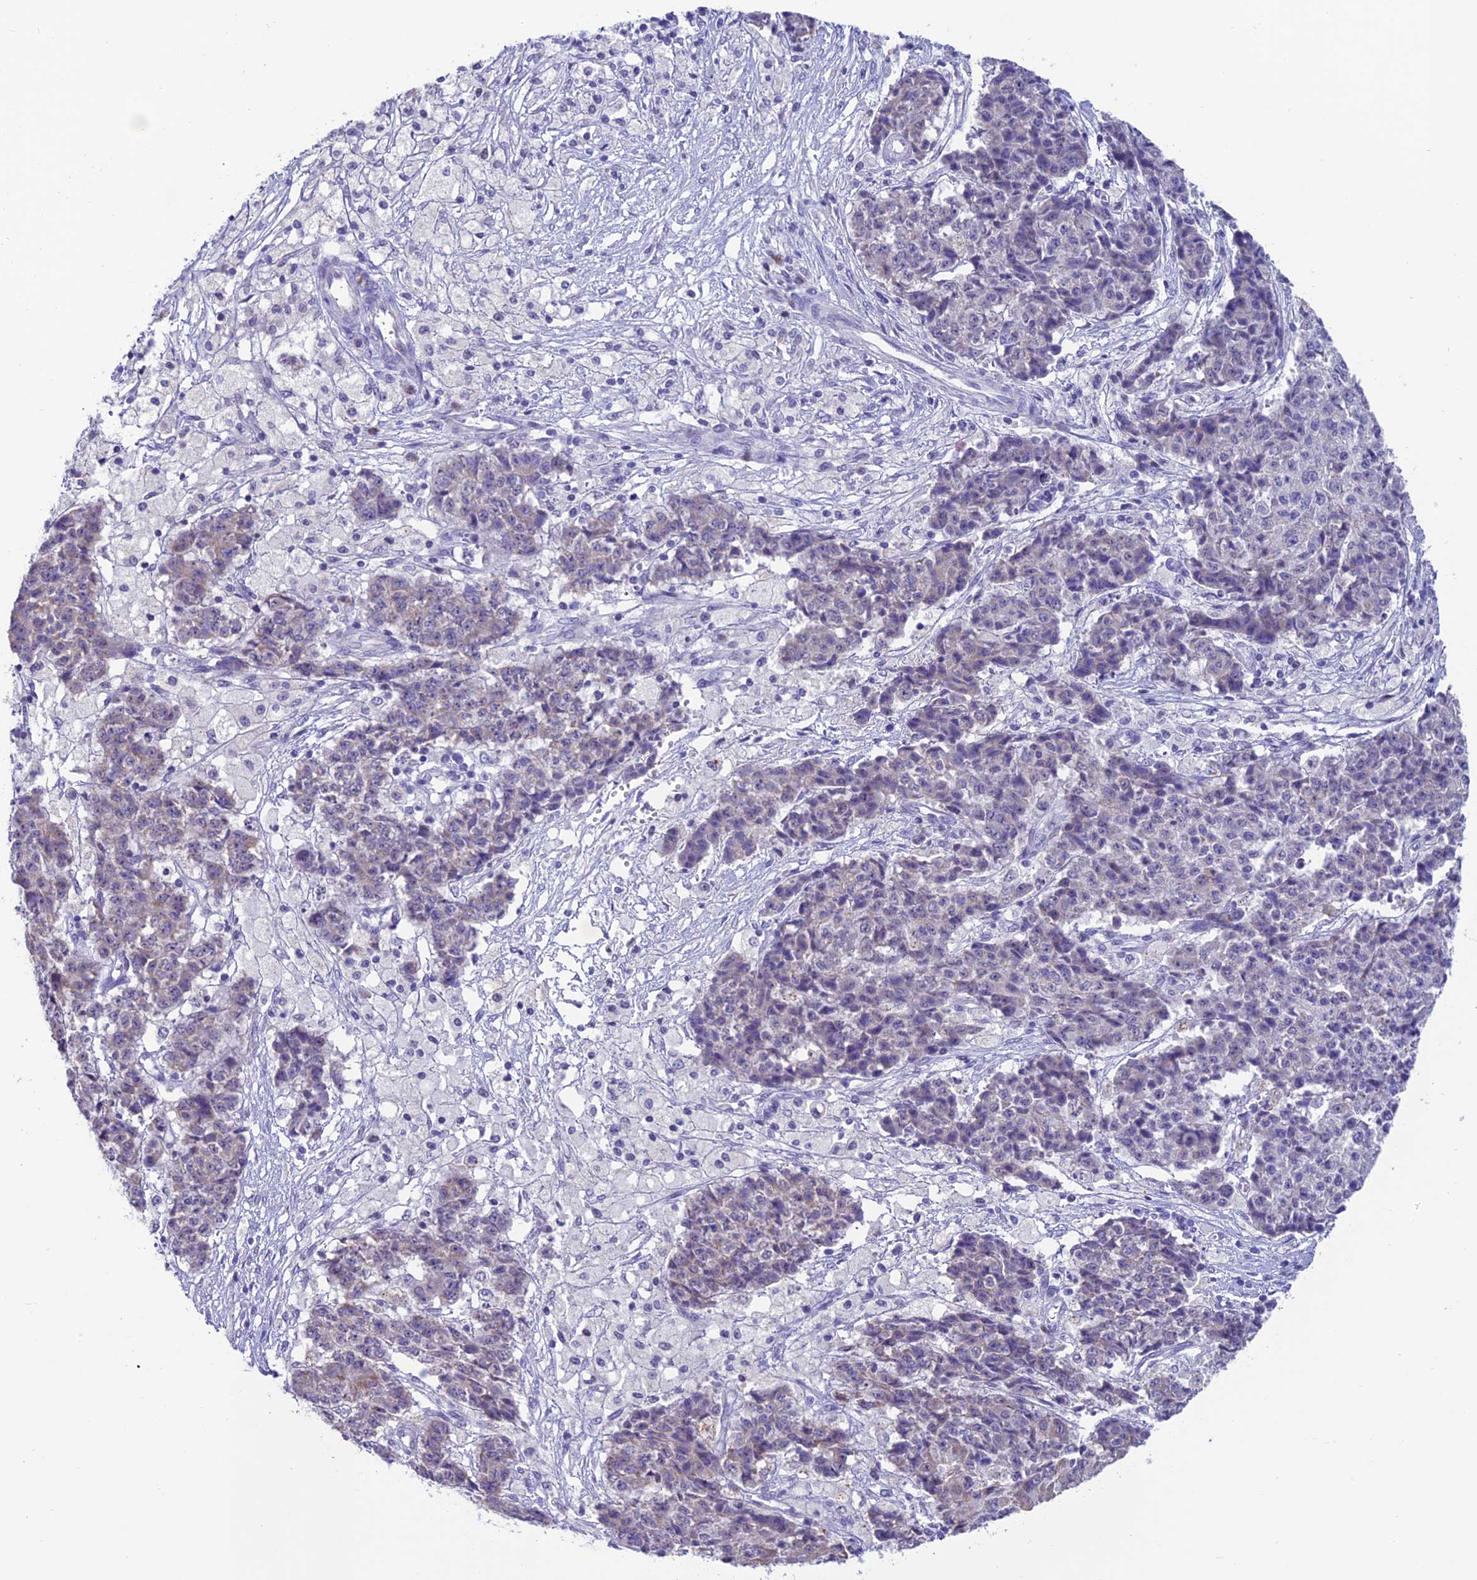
{"staining": {"intensity": "weak", "quantity": "<25%", "location": "cytoplasmic/membranous"}, "tissue": "ovarian cancer", "cell_type": "Tumor cells", "image_type": "cancer", "snomed": [{"axis": "morphology", "description": "Carcinoma, endometroid"}, {"axis": "topography", "description": "Ovary"}], "caption": "Immunohistochemistry (IHC) of human ovarian endometroid carcinoma exhibits no staining in tumor cells.", "gene": "SLC10A1", "patient": {"sex": "female", "age": 42}}